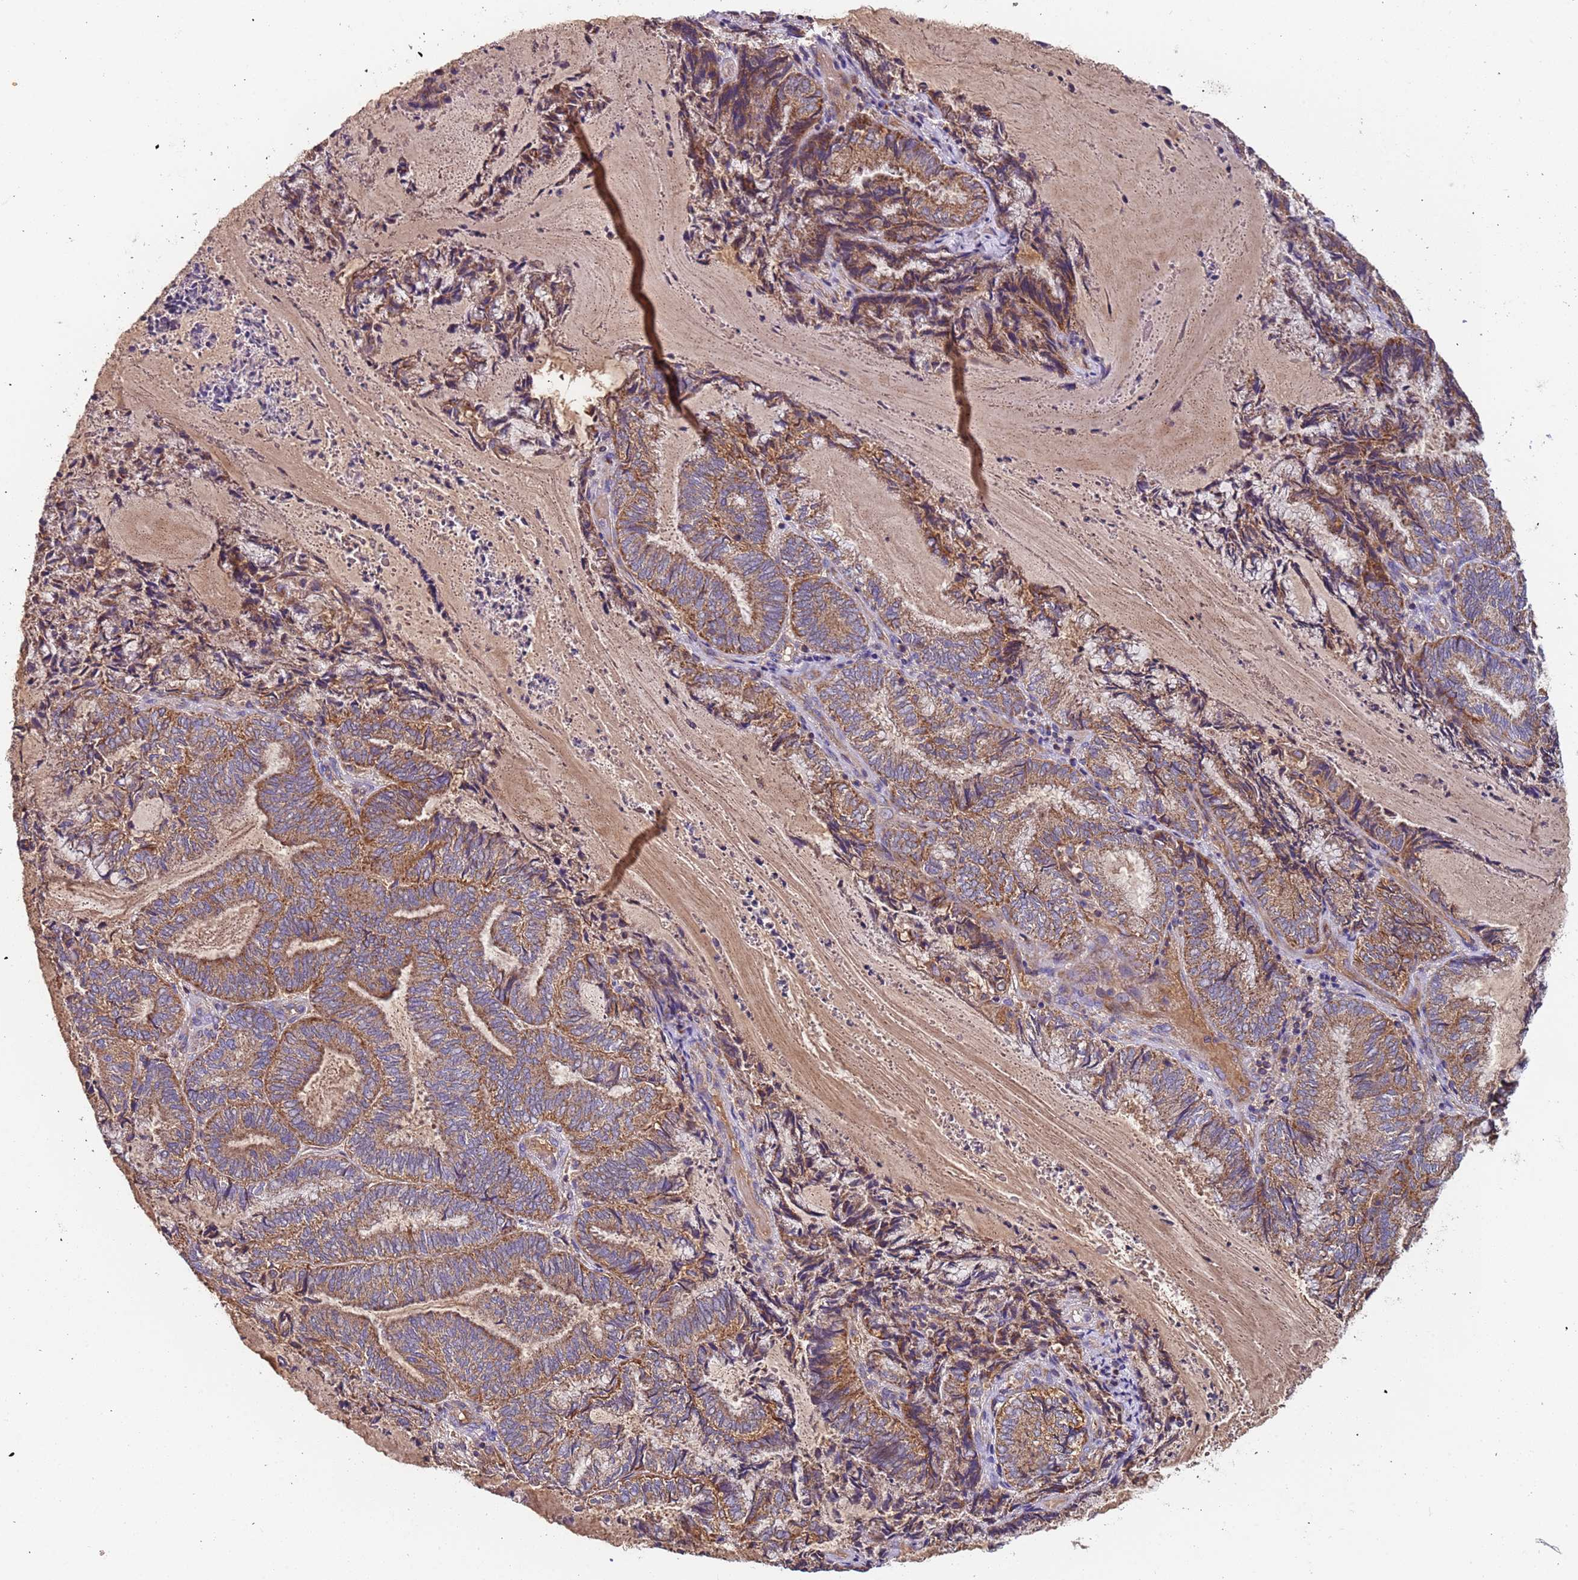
{"staining": {"intensity": "moderate", "quantity": ">75%", "location": "cytoplasmic/membranous"}, "tissue": "endometrial cancer", "cell_type": "Tumor cells", "image_type": "cancer", "snomed": [{"axis": "morphology", "description": "Adenocarcinoma, NOS"}, {"axis": "topography", "description": "Endometrium"}], "caption": "An IHC micrograph of neoplastic tissue is shown. Protein staining in brown shows moderate cytoplasmic/membranous positivity in endometrial cancer within tumor cells.", "gene": "TMEM126A", "patient": {"sex": "female", "age": 80}}